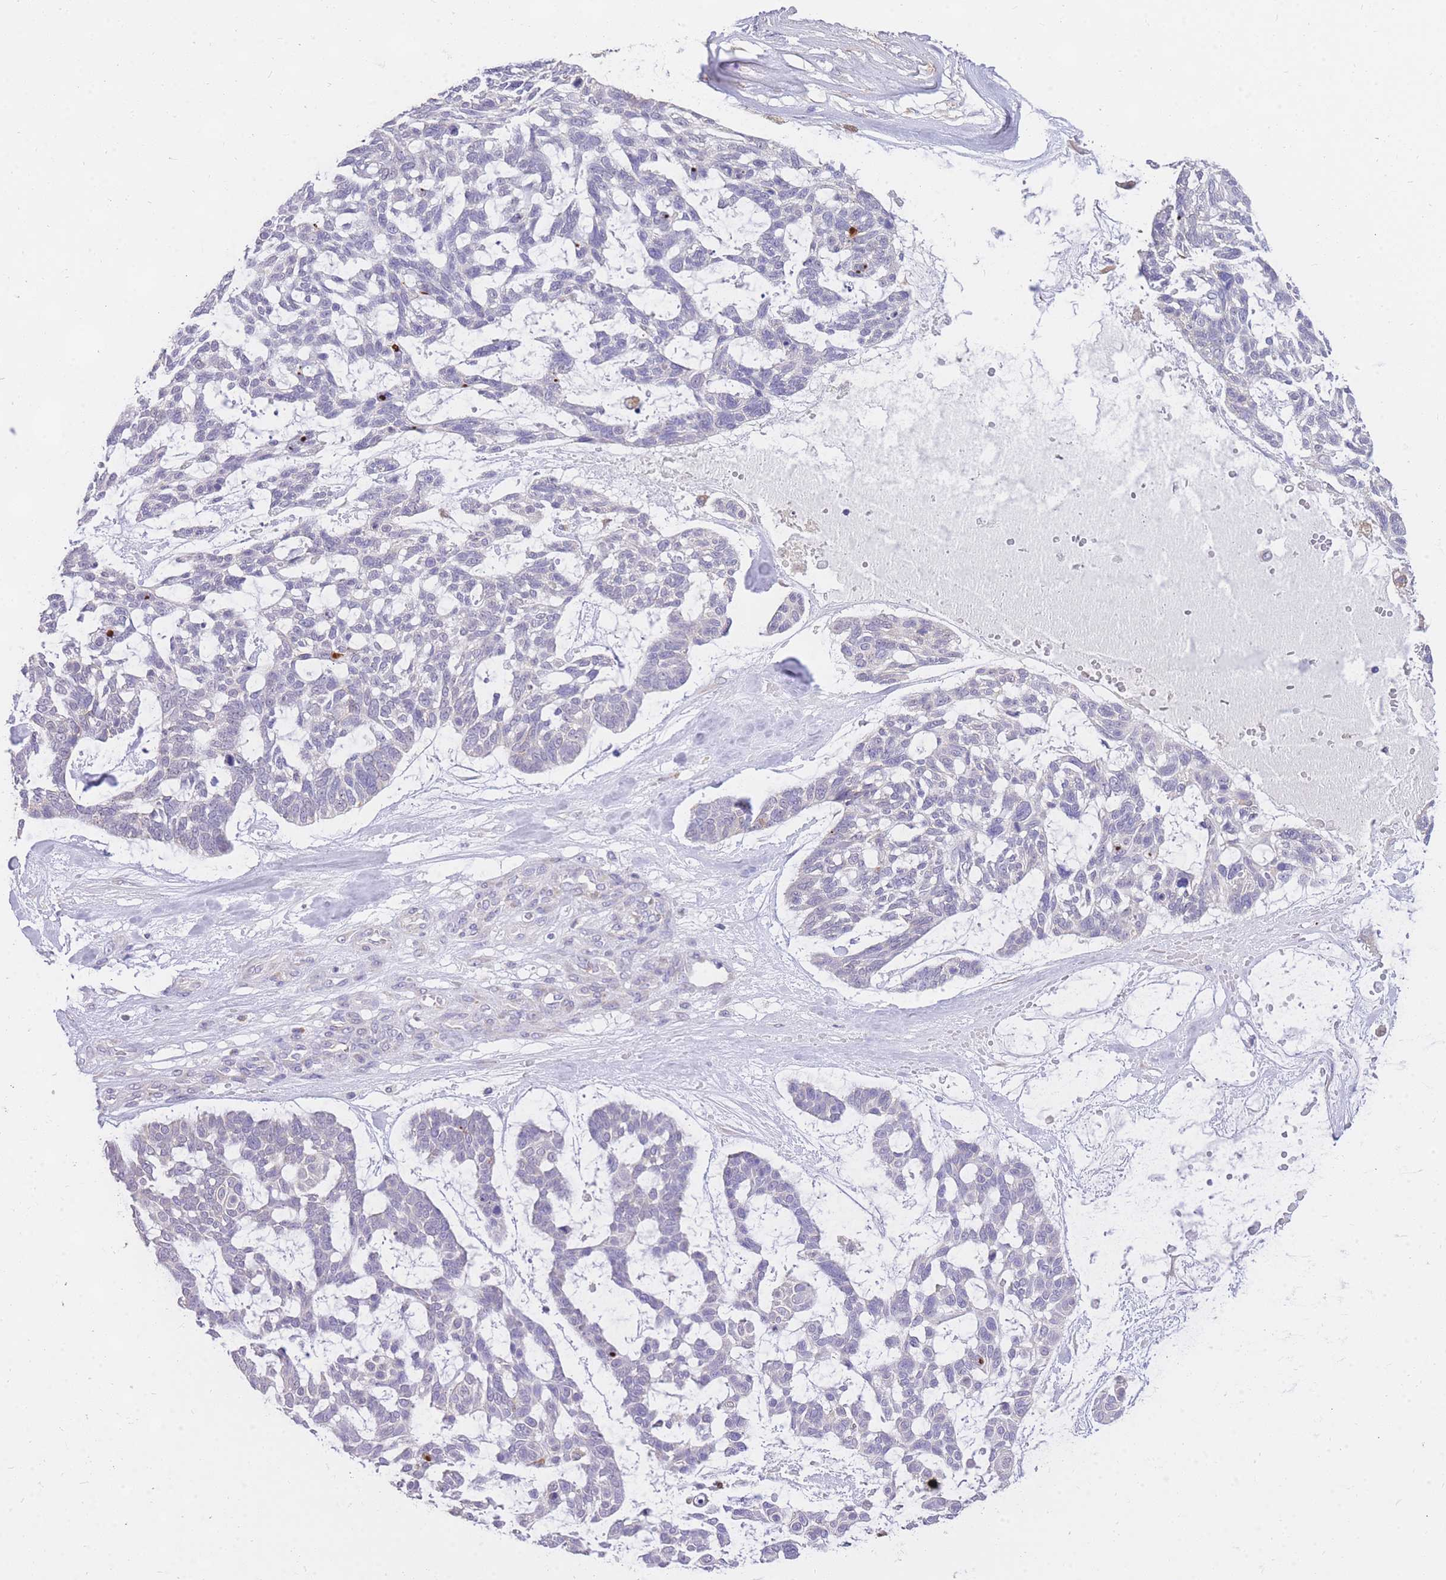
{"staining": {"intensity": "negative", "quantity": "none", "location": "none"}, "tissue": "skin cancer", "cell_type": "Tumor cells", "image_type": "cancer", "snomed": [{"axis": "morphology", "description": "Basal cell carcinoma"}, {"axis": "topography", "description": "Skin"}], "caption": "DAB (3,3'-diaminobenzidine) immunohistochemical staining of skin cancer (basal cell carcinoma) reveals no significant positivity in tumor cells.", "gene": "C2orf88", "patient": {"sex": "male", "age": 88}}